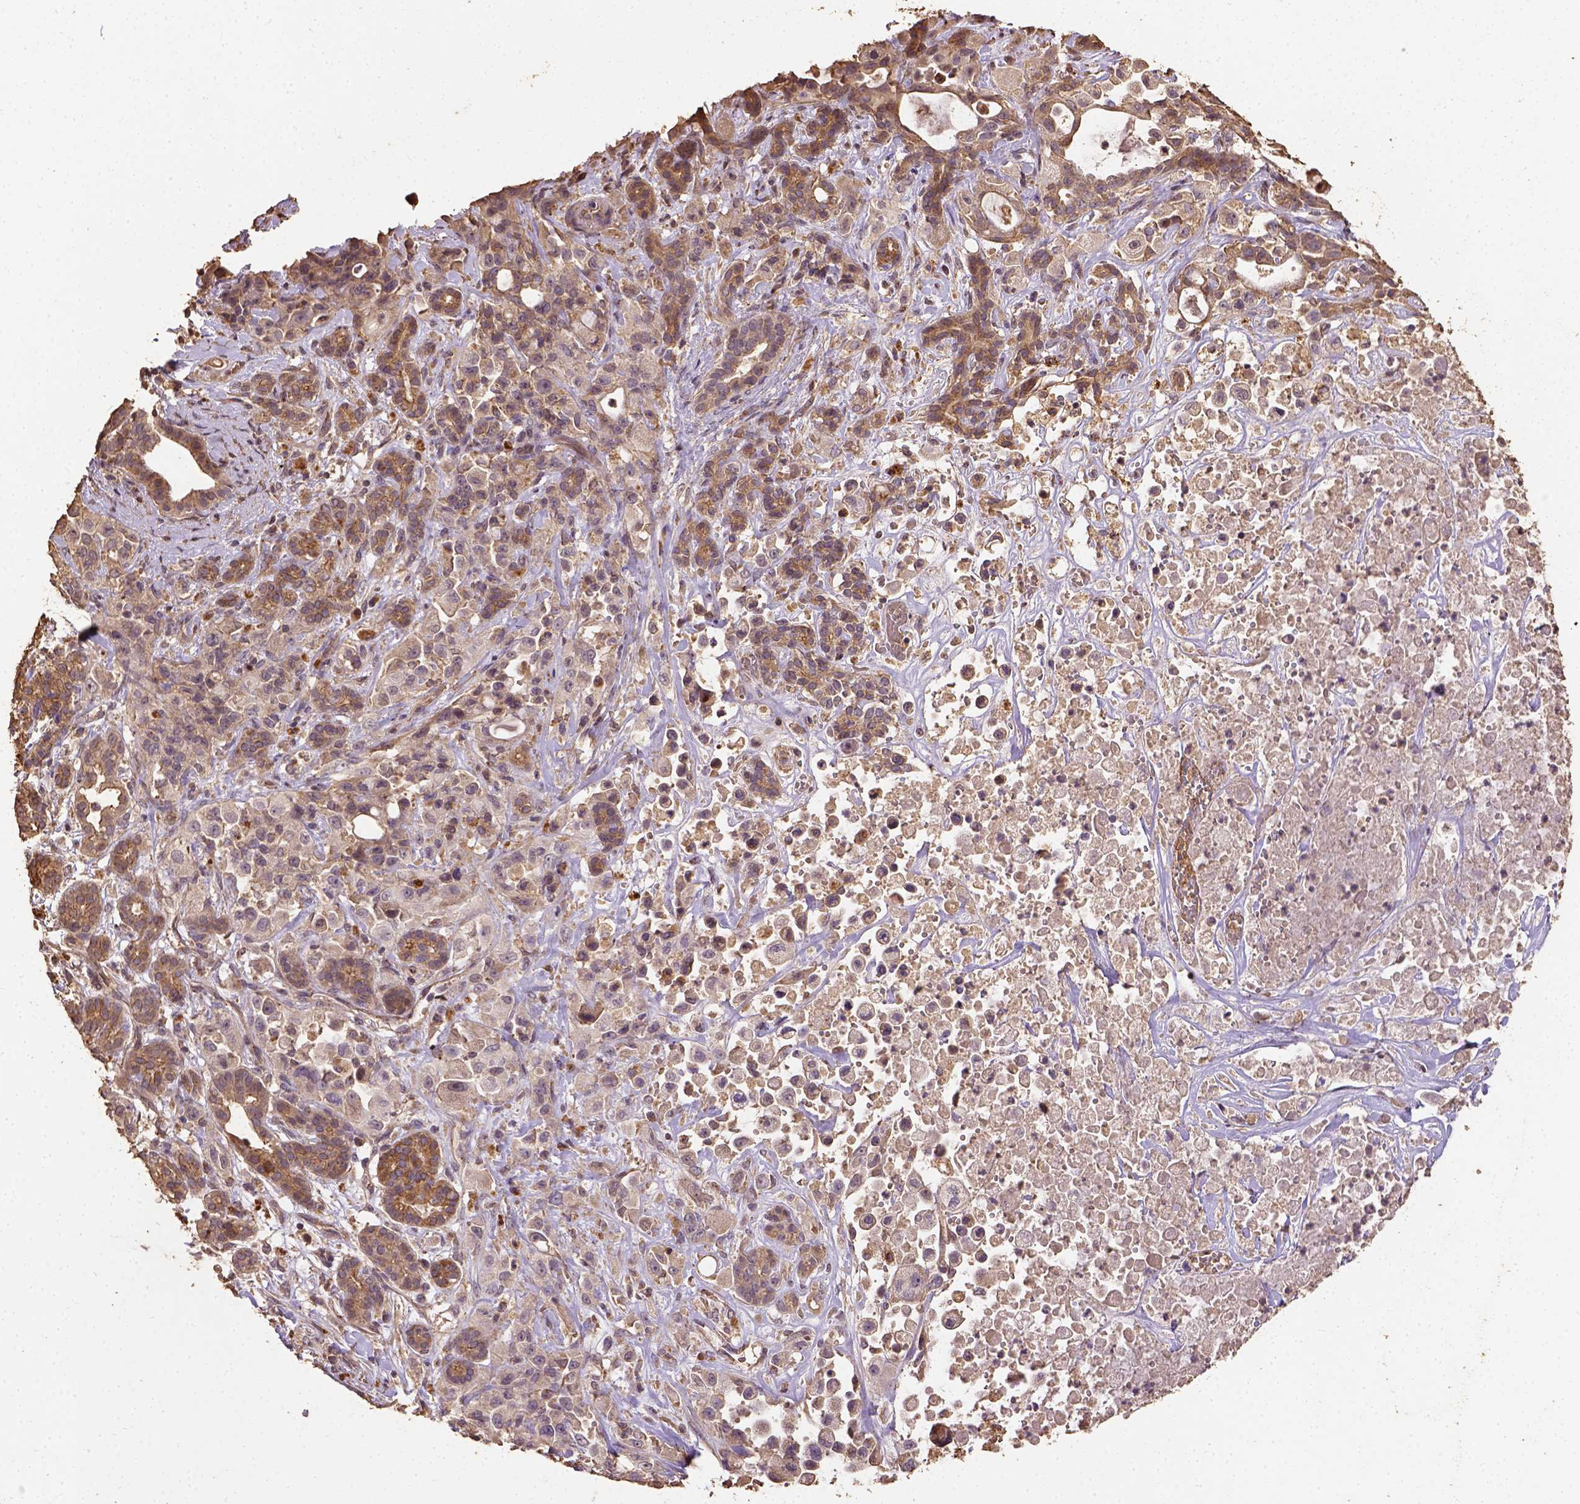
{"staining": {"intensity": "moderate", "quantity": "25%-75%", "location": "cytoplasmic/membranous"}, "tissue": "pancreatic cancer", "cell_type": "Tumor cells", "image_type": "cancer", "snomed": [{"axis": "morphology", "description": "Adenocarcinoma, NOS"}, {"axis": "topography", "description": "Pancreas"}], "caption": "Immunohistochemical staining of human pancreatic adenocarcinoma reveals medium levels of moderate cytoplasmic/membranous staining in about 25%-75% of tumor cells.", "gene": "ATP1B3", "patient": {"sex": "male", "age": 44}}